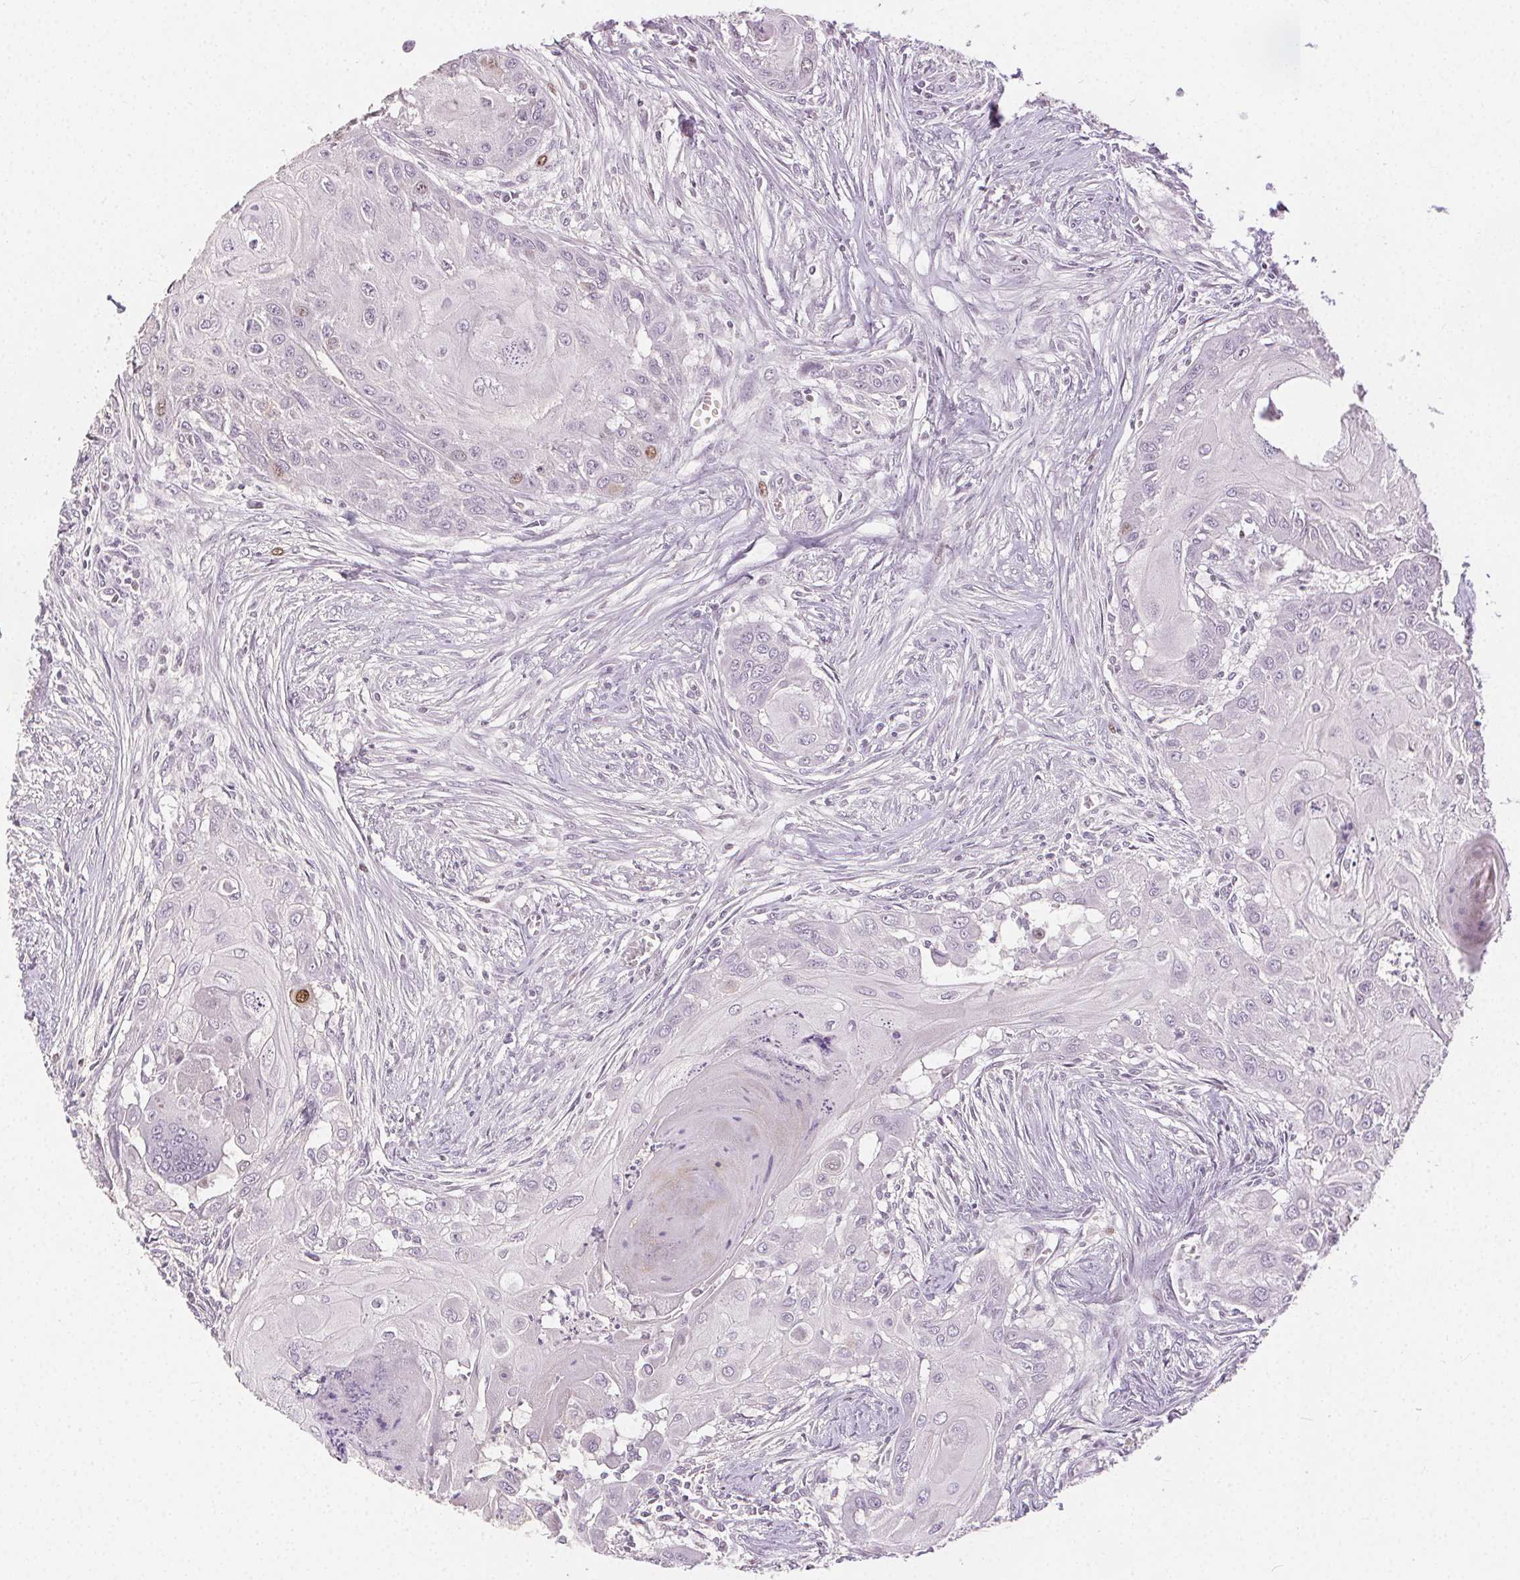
{"staining": {"intensity": "weak", "quantity": "<25%", "location": "nuclear"}, "tissue": "head and neck cancer", "cell_type": "Tumor cells", "image_type": "cancer", "snomed": [{"axis": "morphology", "description": "Squamous cell carcinoma, NOS"}, {"axis": "topography", "description": "Oral tissue"}, {"axis": "topography", "description": "Head-Neck"}], "caption": "Protein analysis of head and neck squamous cell carcinoma demonstrates no significant expression in tumor cells.", "gene": "ANLN", "patient": {"sex": "male", "age": 71}}